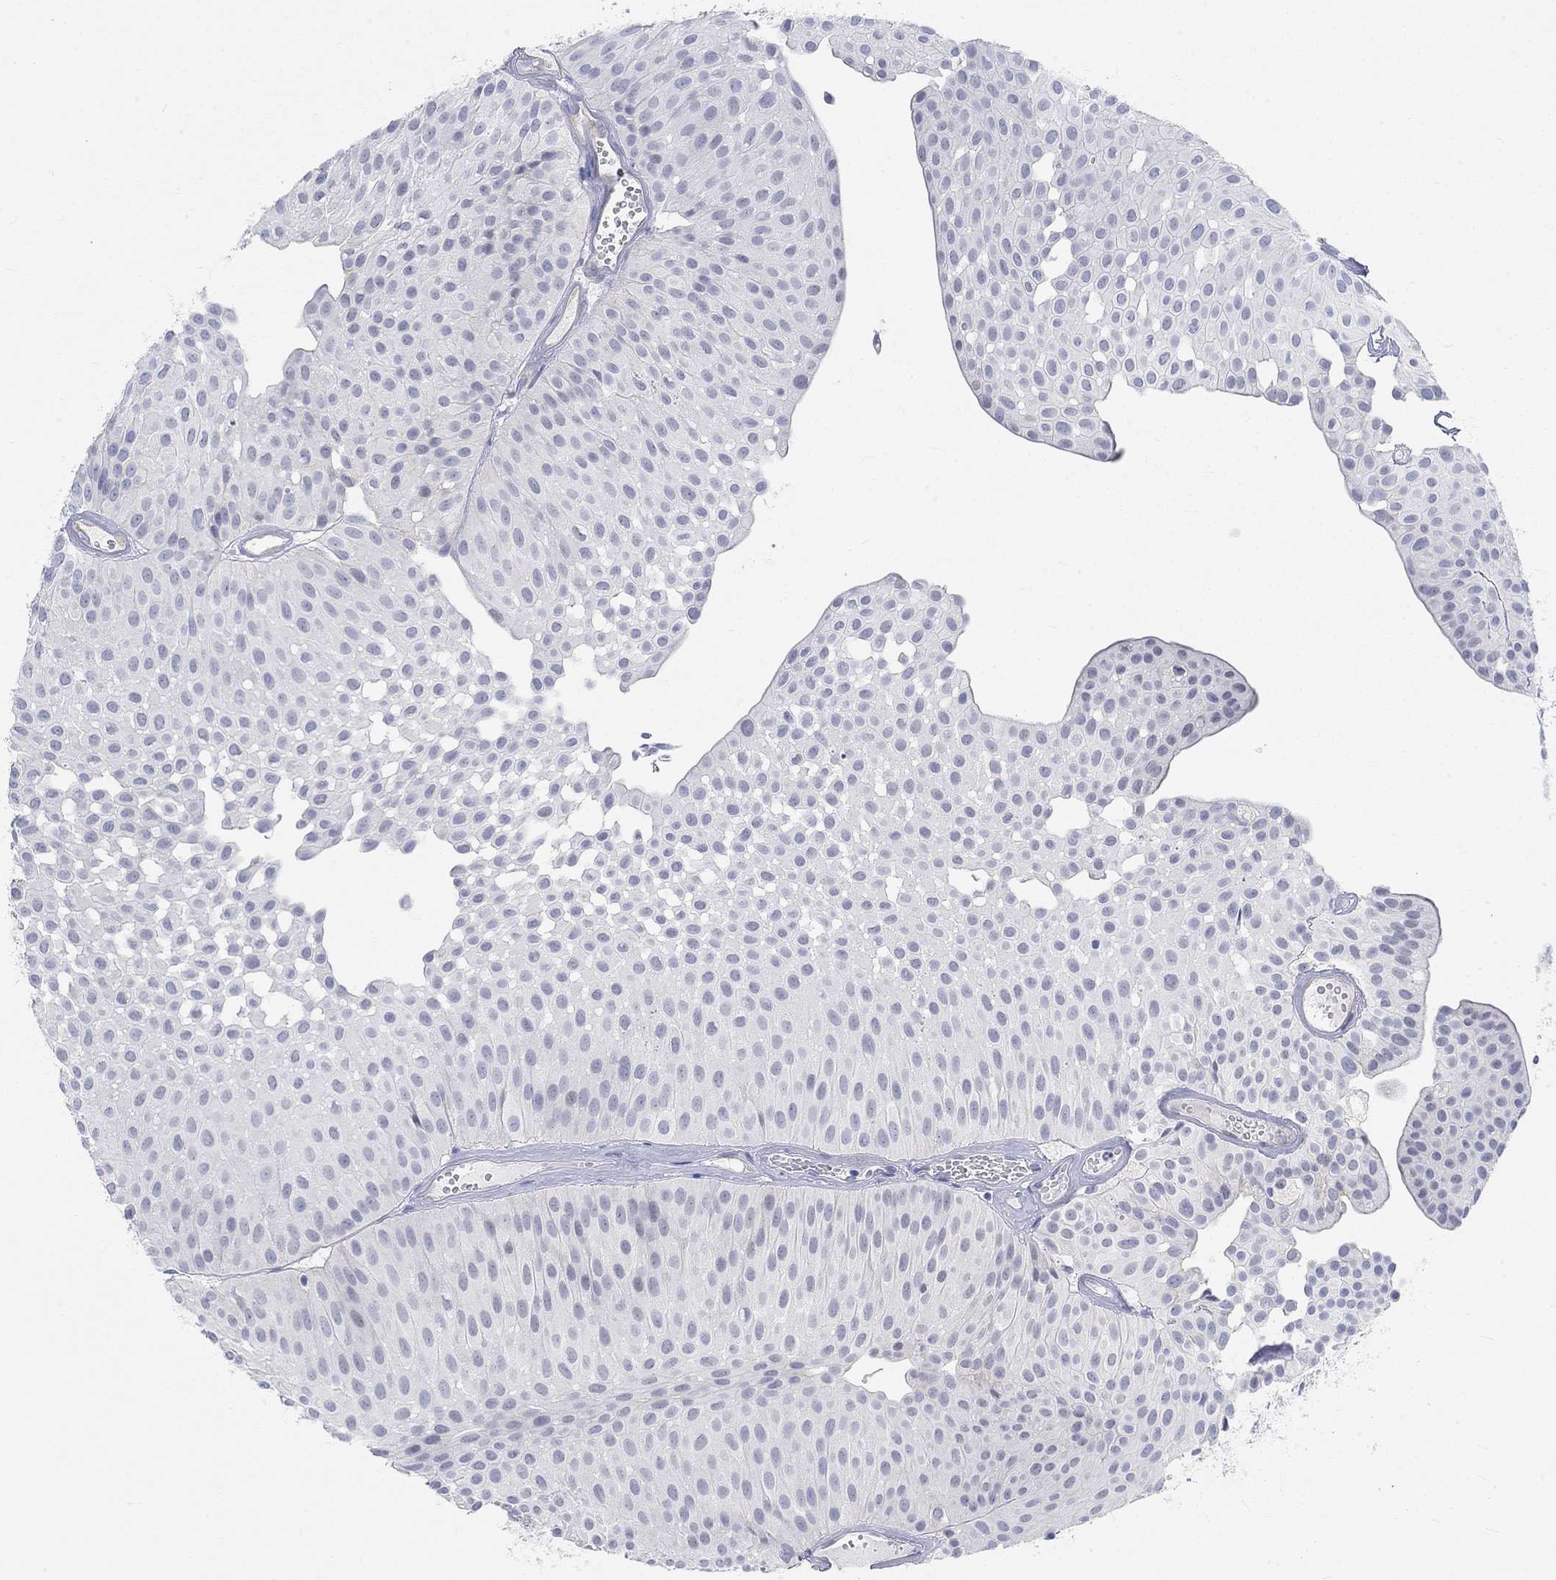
{"staining": {"intensity": "negative", "quantity": "none", "location": "none"}, "tissue": "urothelial cancer", "cell_type": "Tumor cells", "image_type": "cancer", "snomed": [{"axis": "morphology", "description": "Urothelial carcinoma, Low grade"}, {"axis": "topography", "description": "Urinary bladder"}], "caption": "Immunohistochemistry (IHC) micrograph of urothelial cancer stained for a protein (brown), which demonstrates no staining in tumor cells.", "gene": "NAV3", "patient": {"sex": "male", "age": 64}}